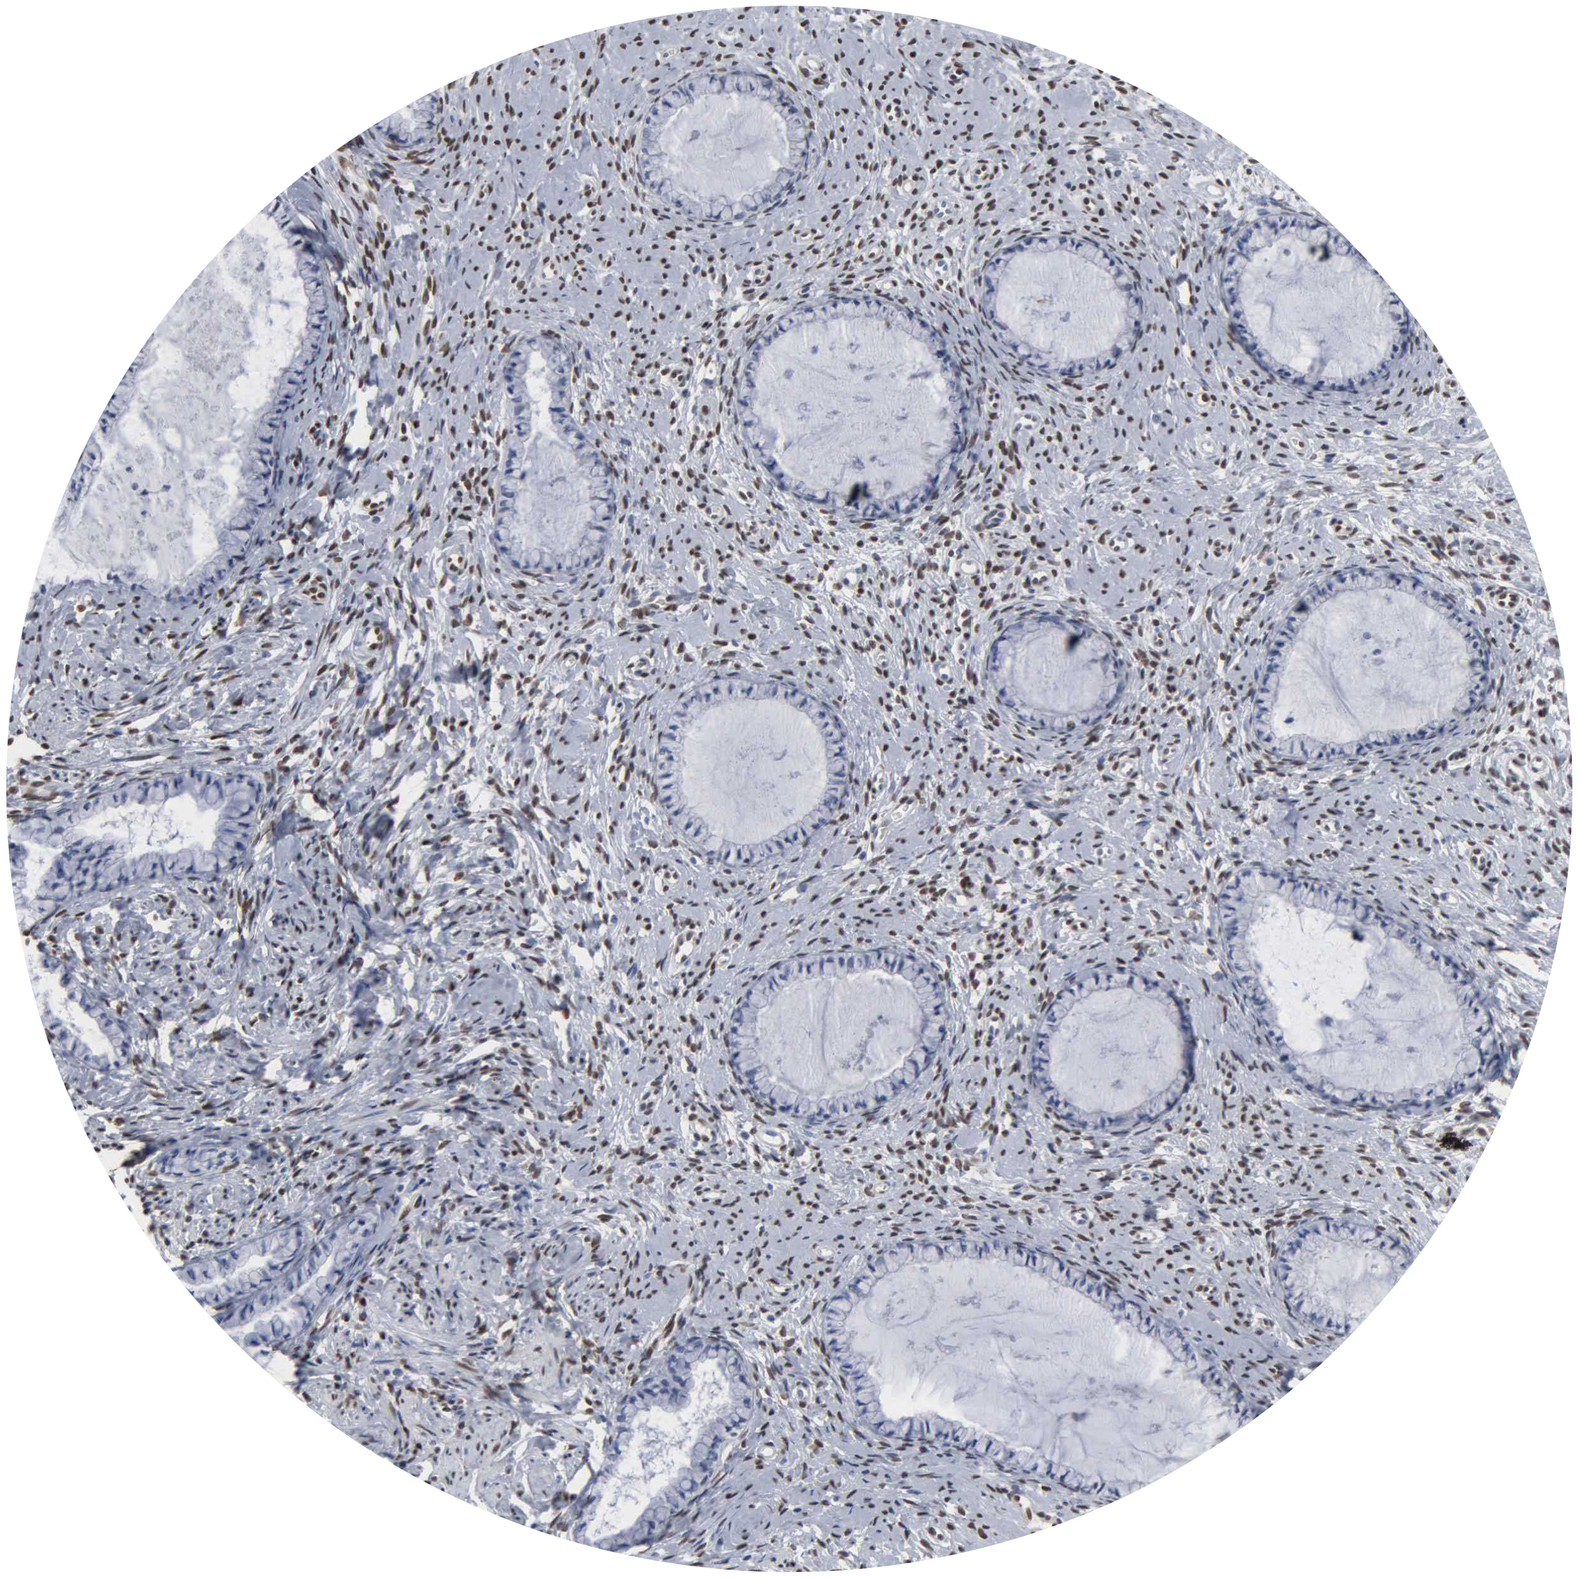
{"staining": {"intensity": "negative", "quantity": "none", "location": "none"}, "tissue": "cervix", "cell_type": "Glandular cells", "image_type": "normal", "snomed": [{"axis": "morphology", "description": "Normal tissue, NOS"}, {"axis": "topography", "description": "Cervix"}], "caption": "Benign cervix was stained to show a protein in brown. There is no significant expression in glandular cells. (Immunohistochemistry, brightfield microscopy, high magnification).", "gene": "FGF2", "patient": {"sex": "female", "age": 70}}